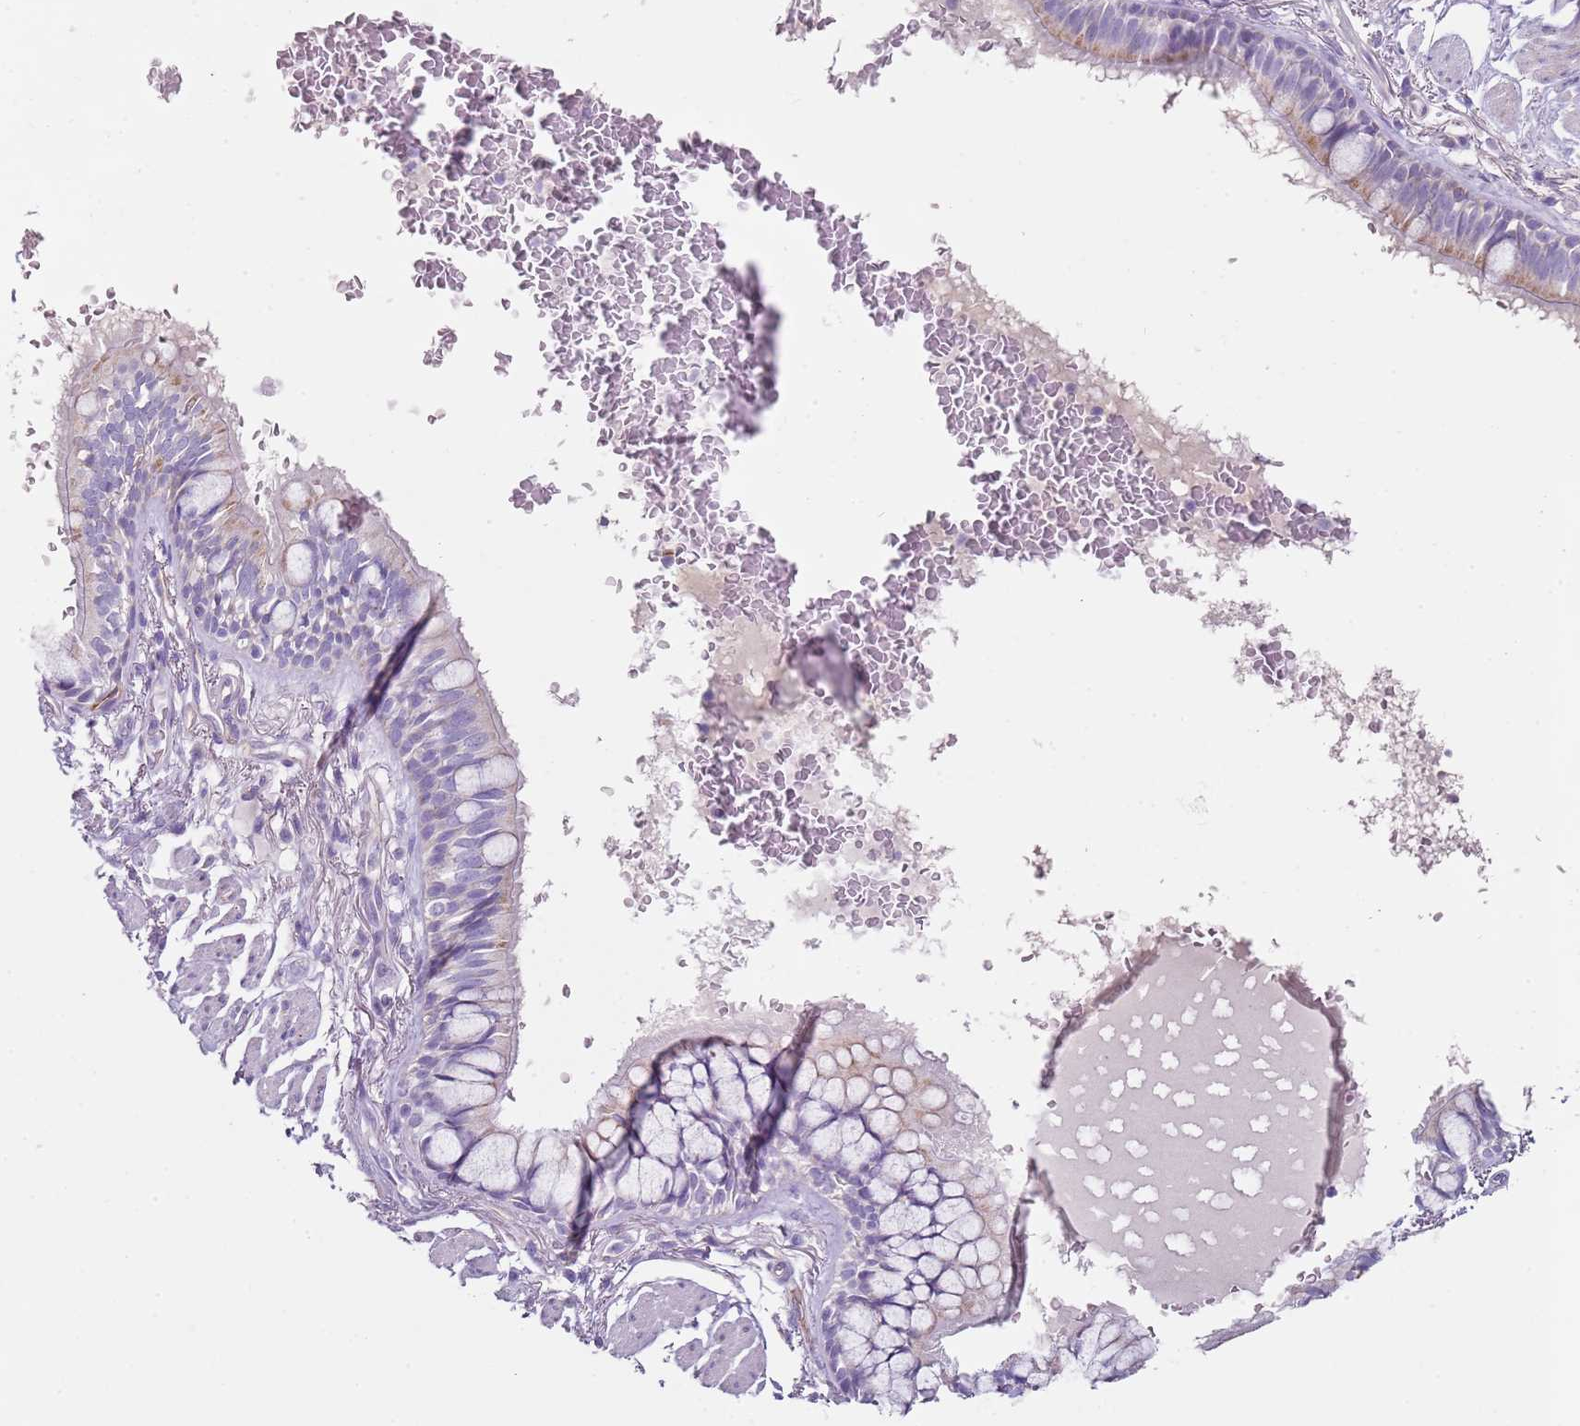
{"staining": {"intensity": "moderate", "quantity": "25%-75%", "location": "cytoplasmic/membranous"}, "tissue": "bronchus", "cell_type": "Respiratory epithelial cells", "image_type": "normal", "snomed": [{"axis": "morphology", "description": "Normal tissue, NOS"}, {"axis": "topography", "description": "Bronchus"}], "caption": "A high-resolution micrograph shows immunohistochemistry (IHC) staining of unremarkable bronchus, which exhibits moderate cytoplasmic/membranous staining in about 25%-75% of respiratory epithelial cells.", "gene": "ALS2", "patient": {"sex": "male", "age": 70}}